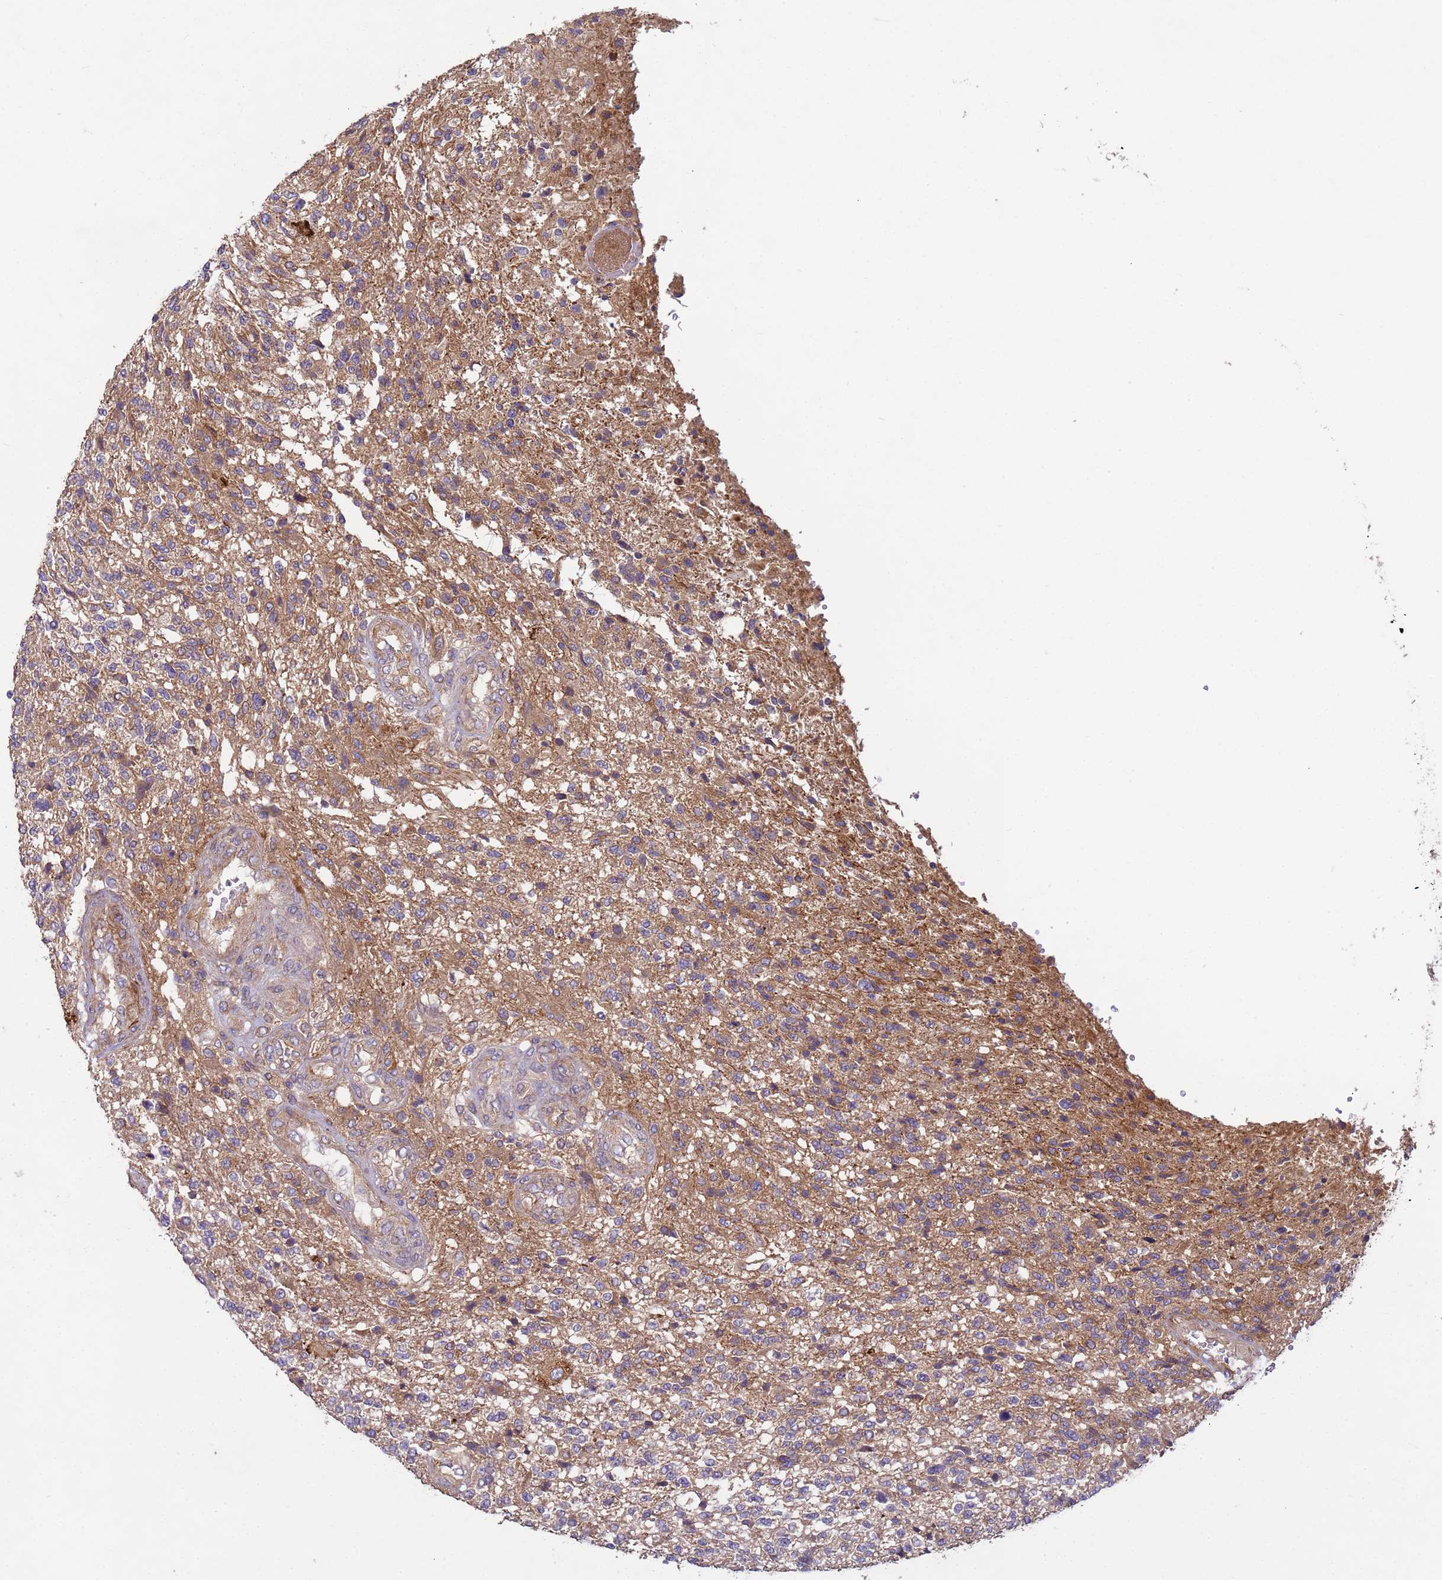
{"staining": {"intensity": "weak", "quantity": "25%-75%", "location": "cytoplasmic/membranous"}, "tissue": "glioma", "cell_type": "Tumor cells", "image_type": "cancer", "snomed": [{"axis": "morphology", "description": "Glioma, malignant, High grade"}, {"axis": "topography", "description": "Brain"}], "caption": "Approximately 25%-75% of tumor cells in human malignant glioma (high-grade) exhibit weak cytoplasmic/membranous protein positivity as visualized by brown immunohistochemical staining.", "gene": "RAB10", "patient": {"sex": "male", "age": 56}}